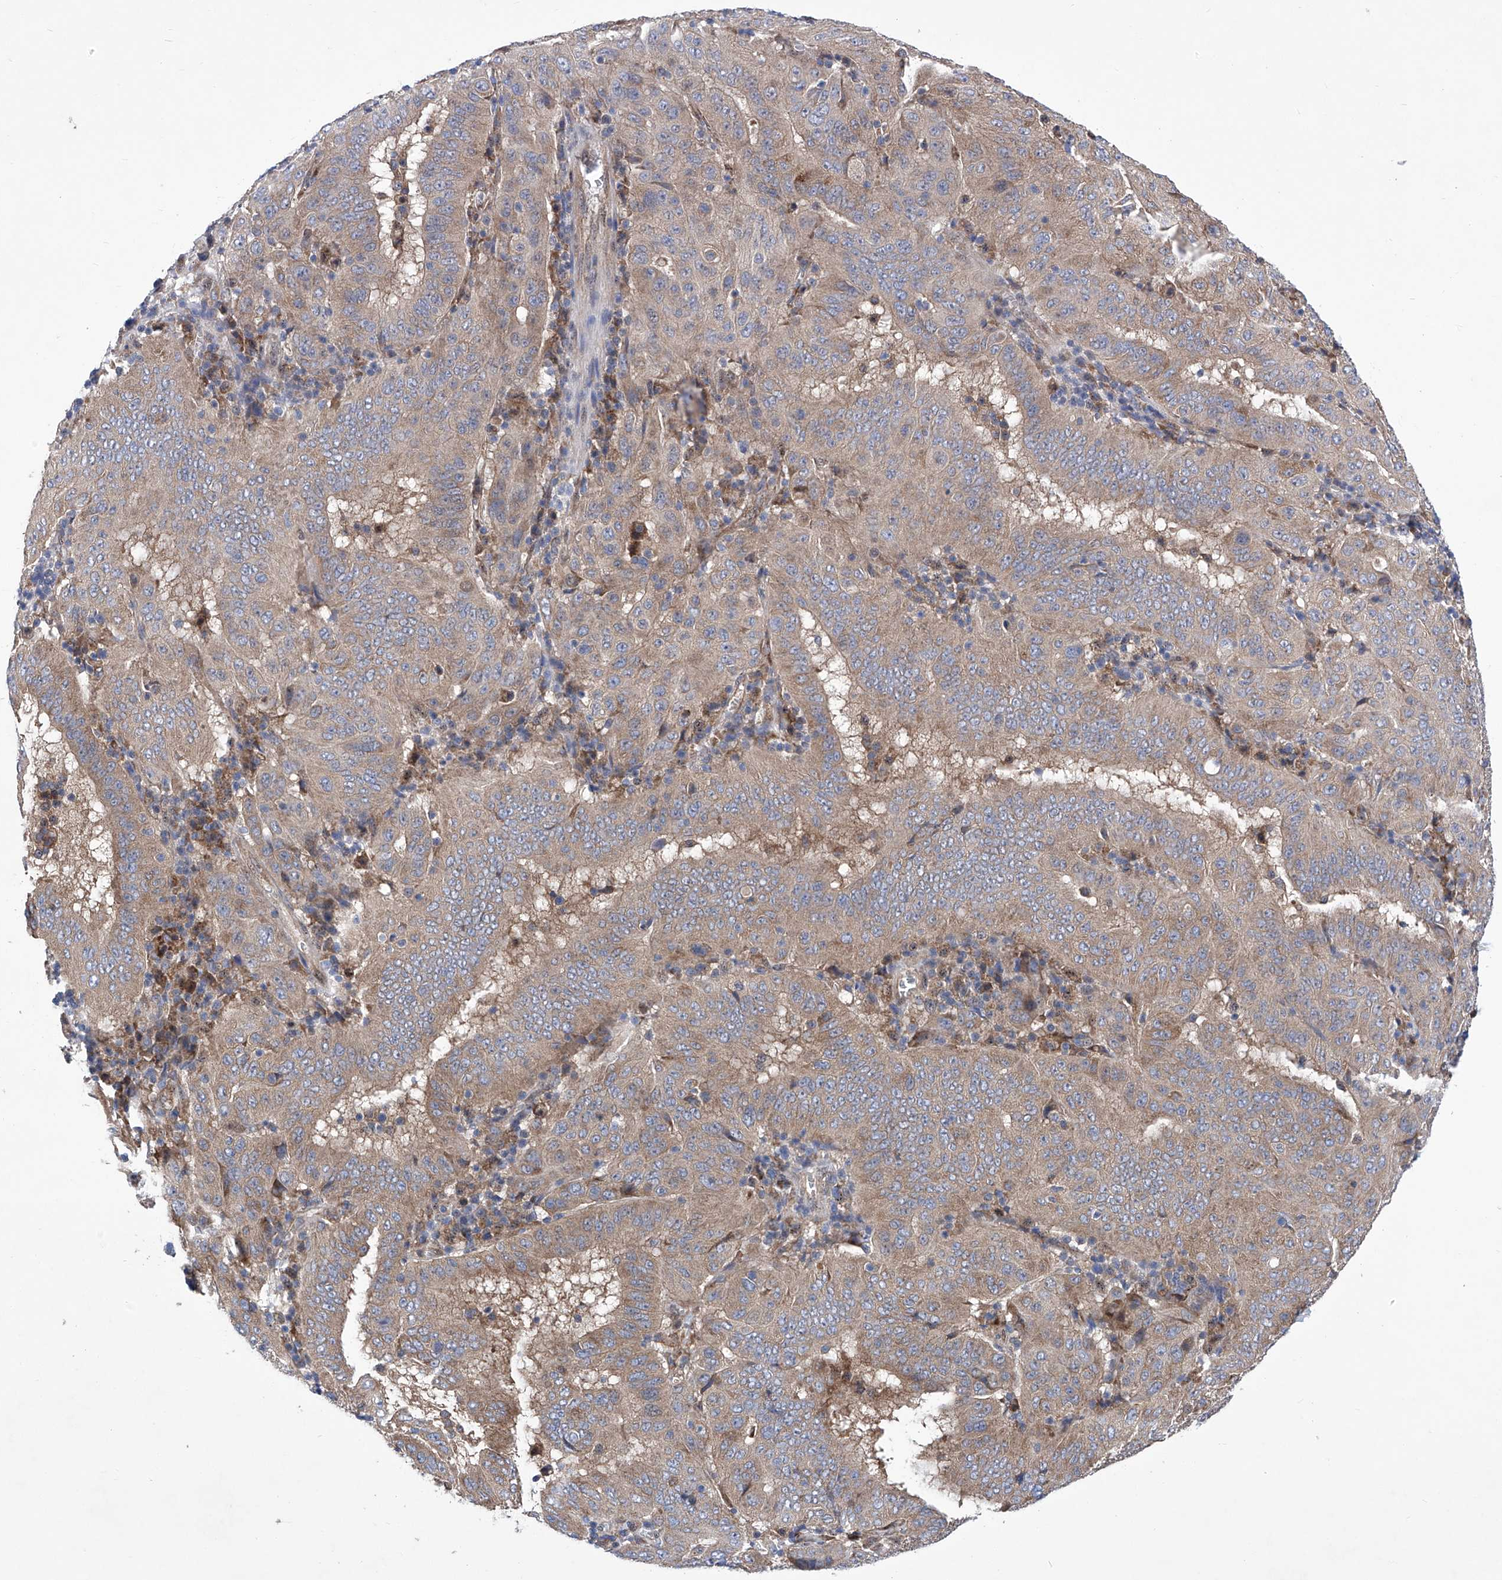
{"staining": {"intensity": "moderate", "quantity": ">75%", "location": "cytoplasmic/membranous"}, "tissue": "pancreatic cancer", "cell_type": "Tumor cells", "image_type": "cancer", "snomed": [{"axis": "morphology", "description": "Adenocarcinoma, NOS"}, {"axis": "topography", "description": "Pancreas"}], "caption": "Tumor cells reveal moderate cytoplasmic/membranous staining in approximately >75% of cells in adenocarcinoma (pancreatic).", "gene": "KTI12", "patient": {"sex": "male", "age": 63}}